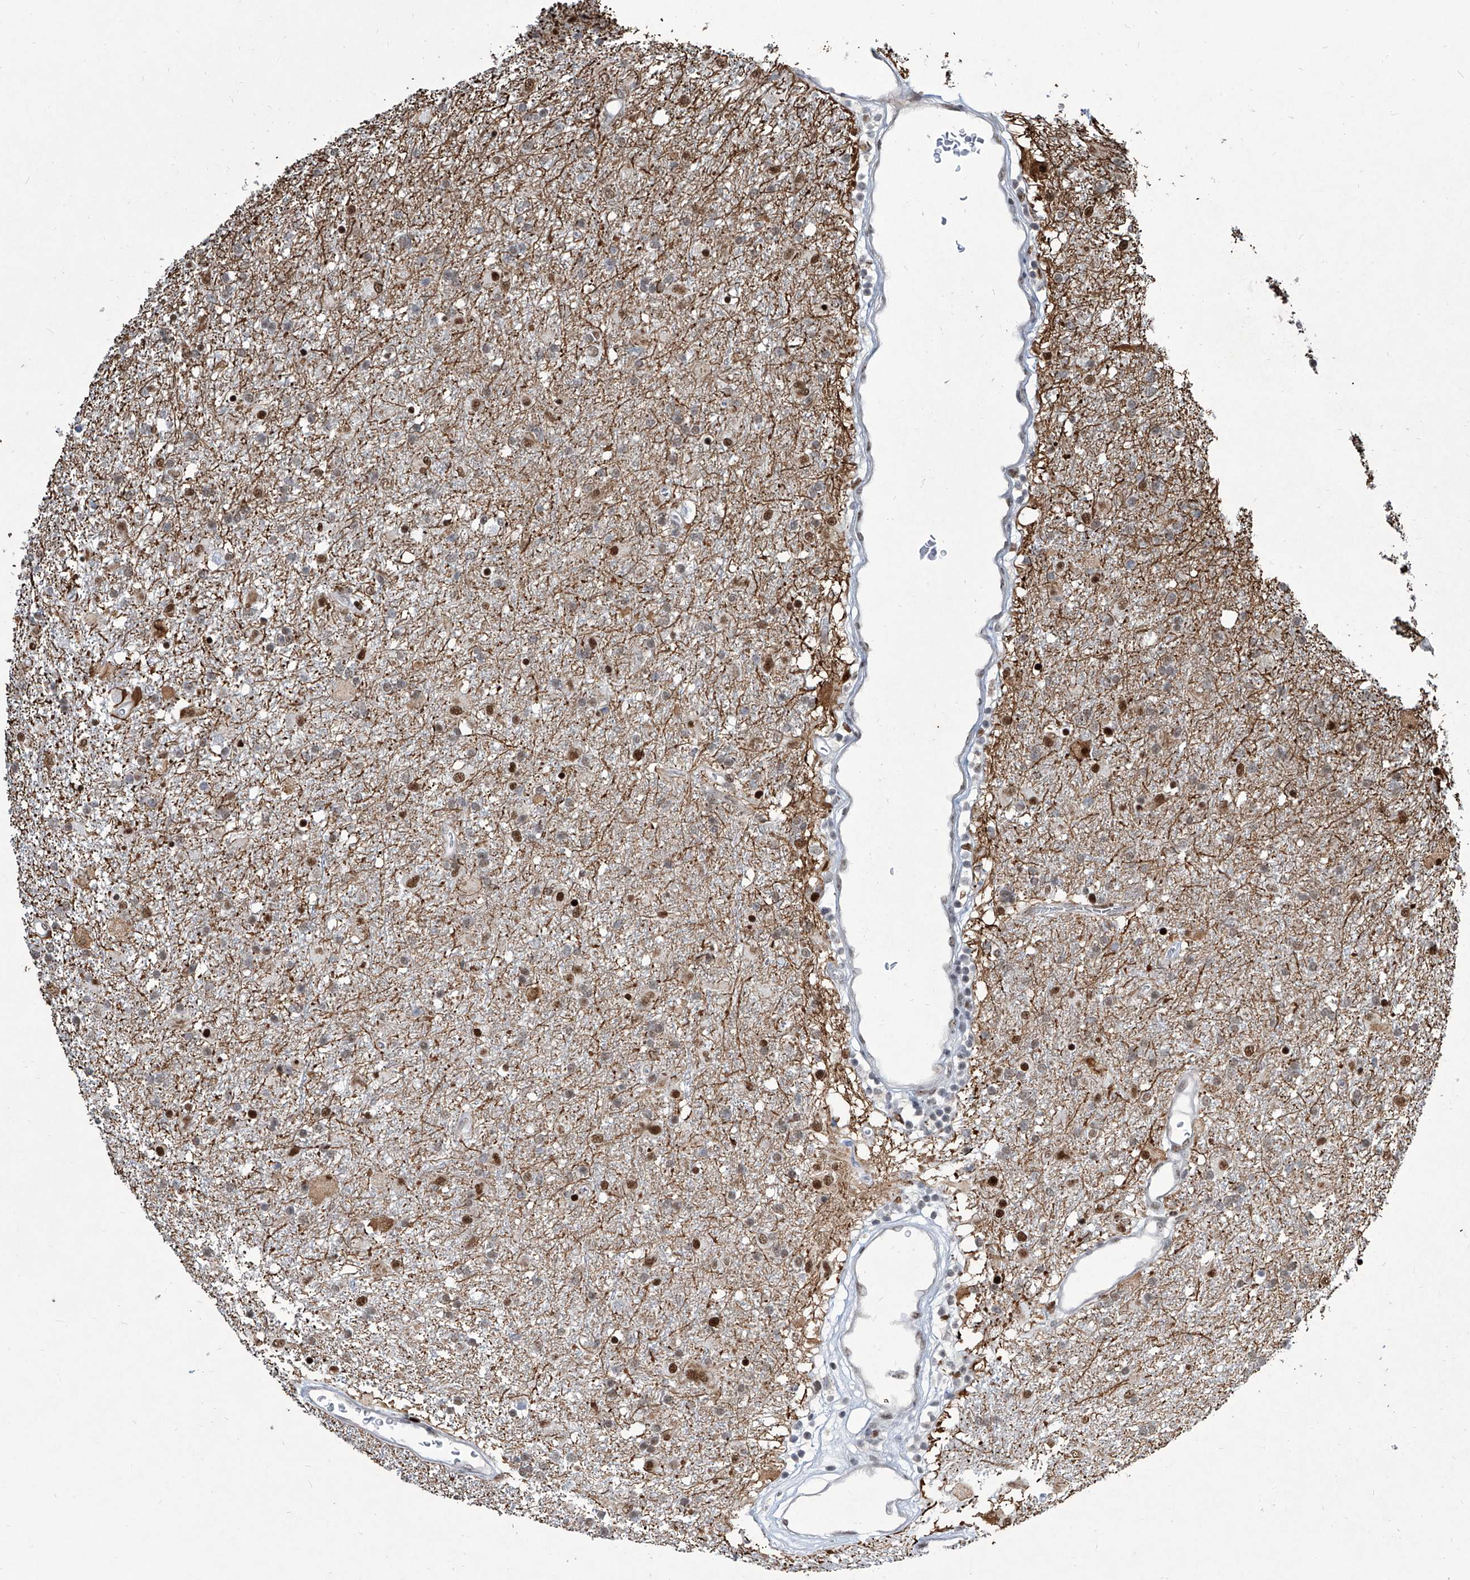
{"staining": {"intensity": "strong", "quantity": "25%-75%", "location": "nuclear"}, "tissue": "glioma", "cell_type": "Tumor cells", "image_type": "cancer", "snomed": [{"axis": "morphology", "description": "Glioma, malignant, Low grade"}, {"axis": "topography", "description": "Brain"}], "caption": "This histopathology image shows immunohistochemistry staining of human glioma, with high strong nuclear staining in about 25%-75% of tumor cells.", "gene": "IRF2", "patient": {"sex": "male", "age": 65}}